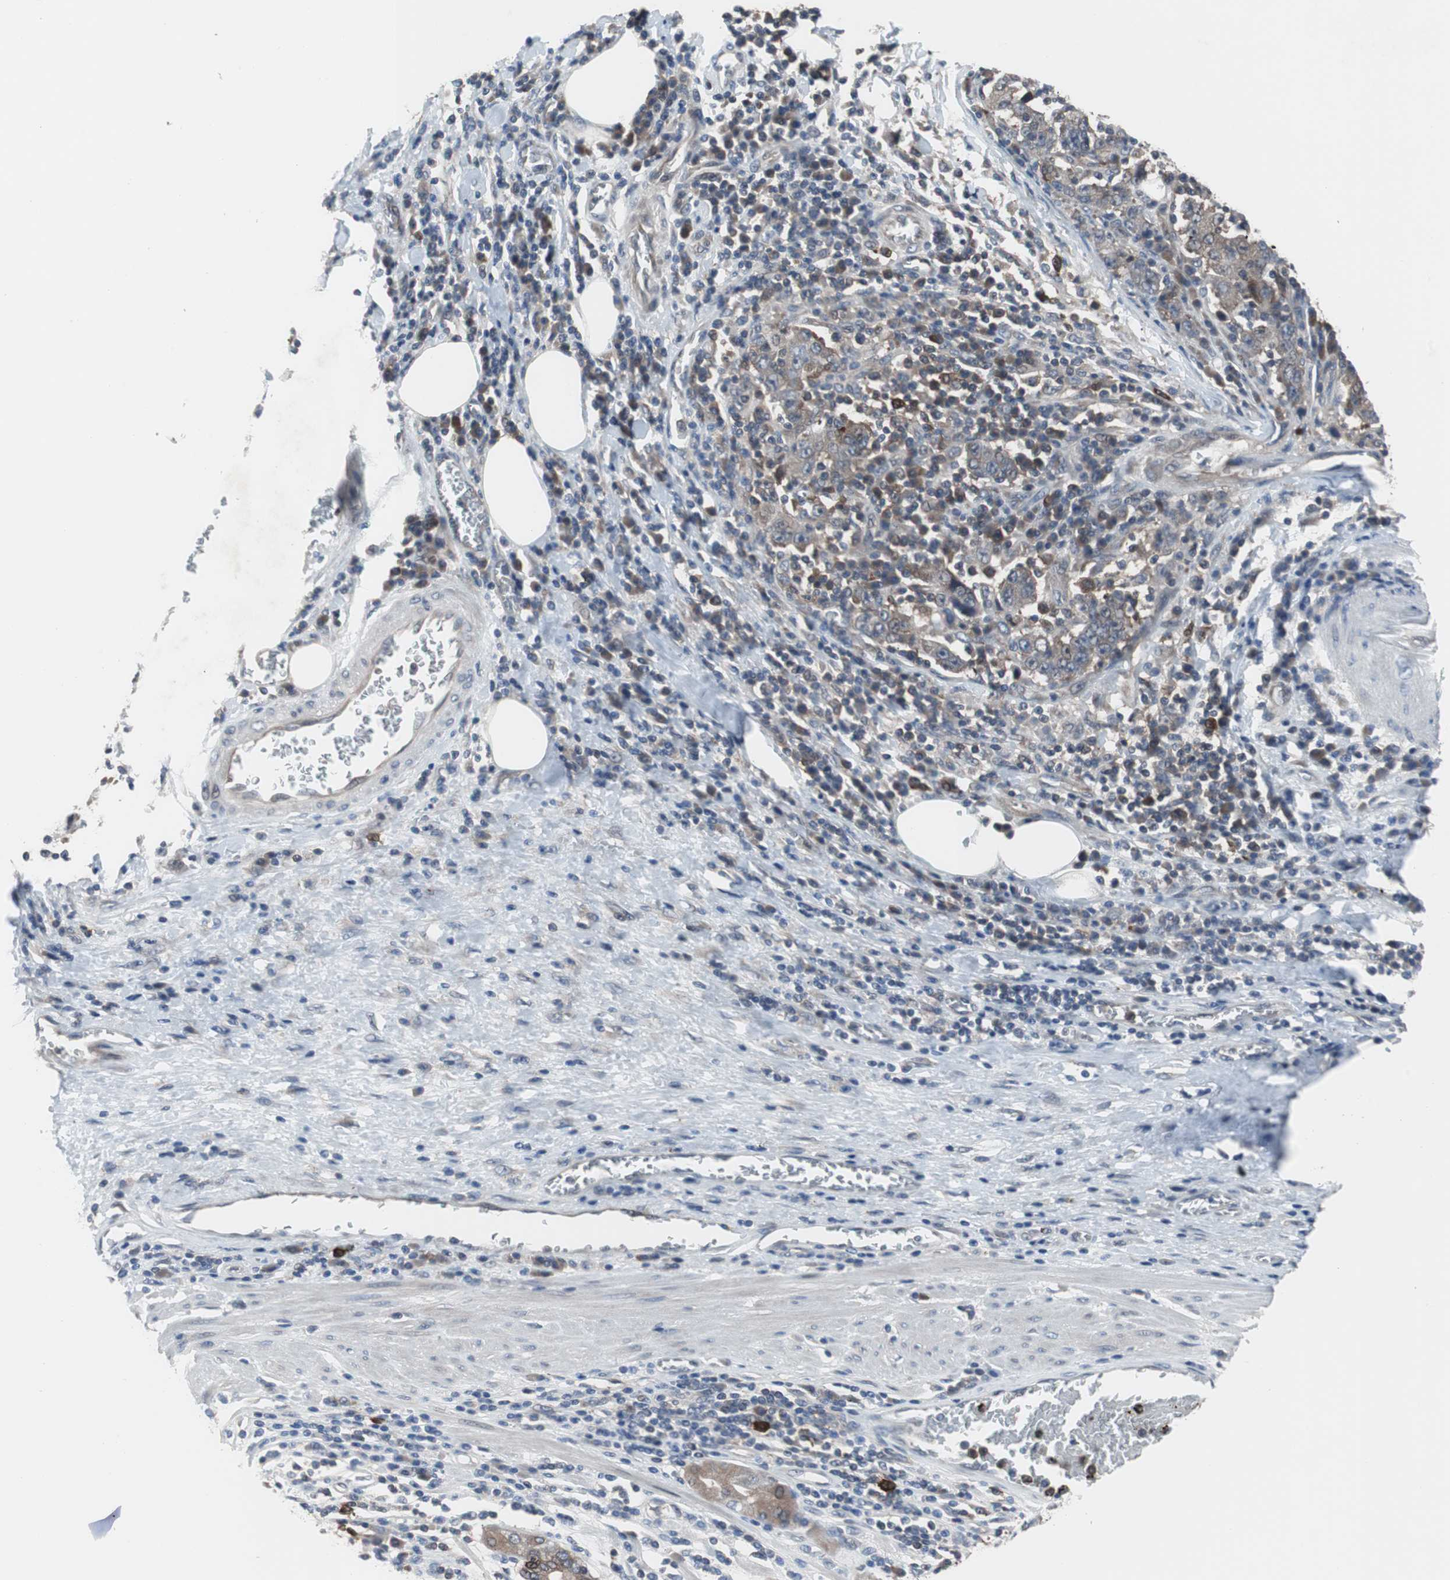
{"staining": {"intensity": "moderate", "quantity": ">75%", "location": "cytoplasmic/membranous"}, "tissue": "stomach cancer", "cell_type": "Tumor cells", "image_type": "cancer", "snomed": [{"axis": "morphology", "description": "Normal tissue, NOS"}, {"axis": "morphology", "description": "Adenocarcinoma, NOS"}, {"axis": "topography", "description": "Stomach, upper"}, {"axis": "topography", "description": "Stomach"}], "caption": "Protein positivity by IHC demonstrates moderate cytoplasmic/membranous staining in about >75% of tumor cells in adenocarcinoma (stomach).", "gene": "PAK1", "patient": {"sex": "male", "age": 59}}